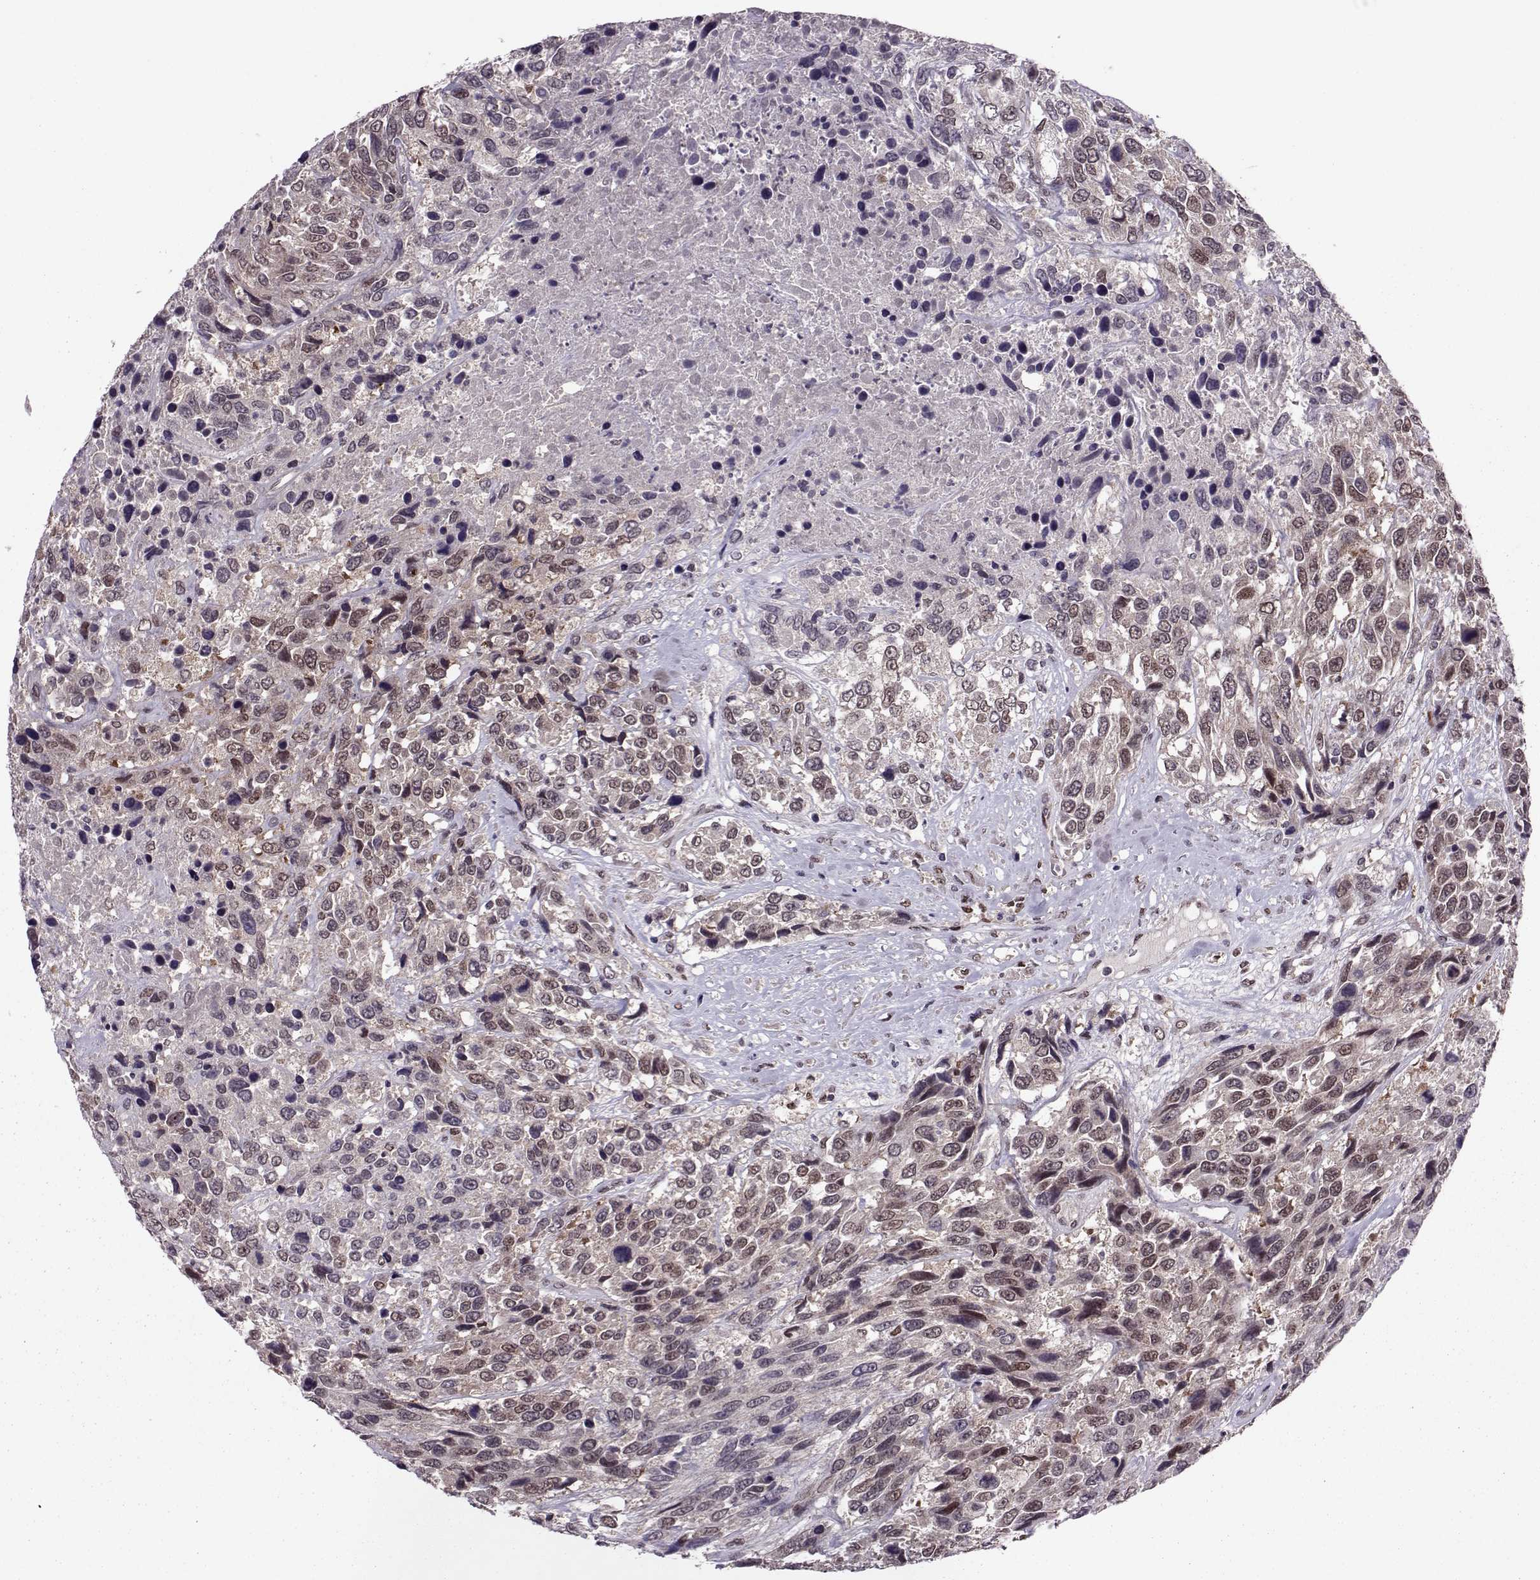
{"staining": {"intensity": "weak", "quantity": "<25%", "location": "nuclear"}, "tissue": "urothelial cancer", "cell_type": "Tumor cells", "image_type": "cancer", "snomed": [{"axis": "morphology", "description": "Urothelial carcinoma, High grade"}, {"axis": "topography", "description": "Urinary bladder"}], "caption": "A histopathology image of human urothelial cancer is negative for staining in tumor cells.", "gene": "CDK4", "patient": {"sex": "female", "age": 70}}